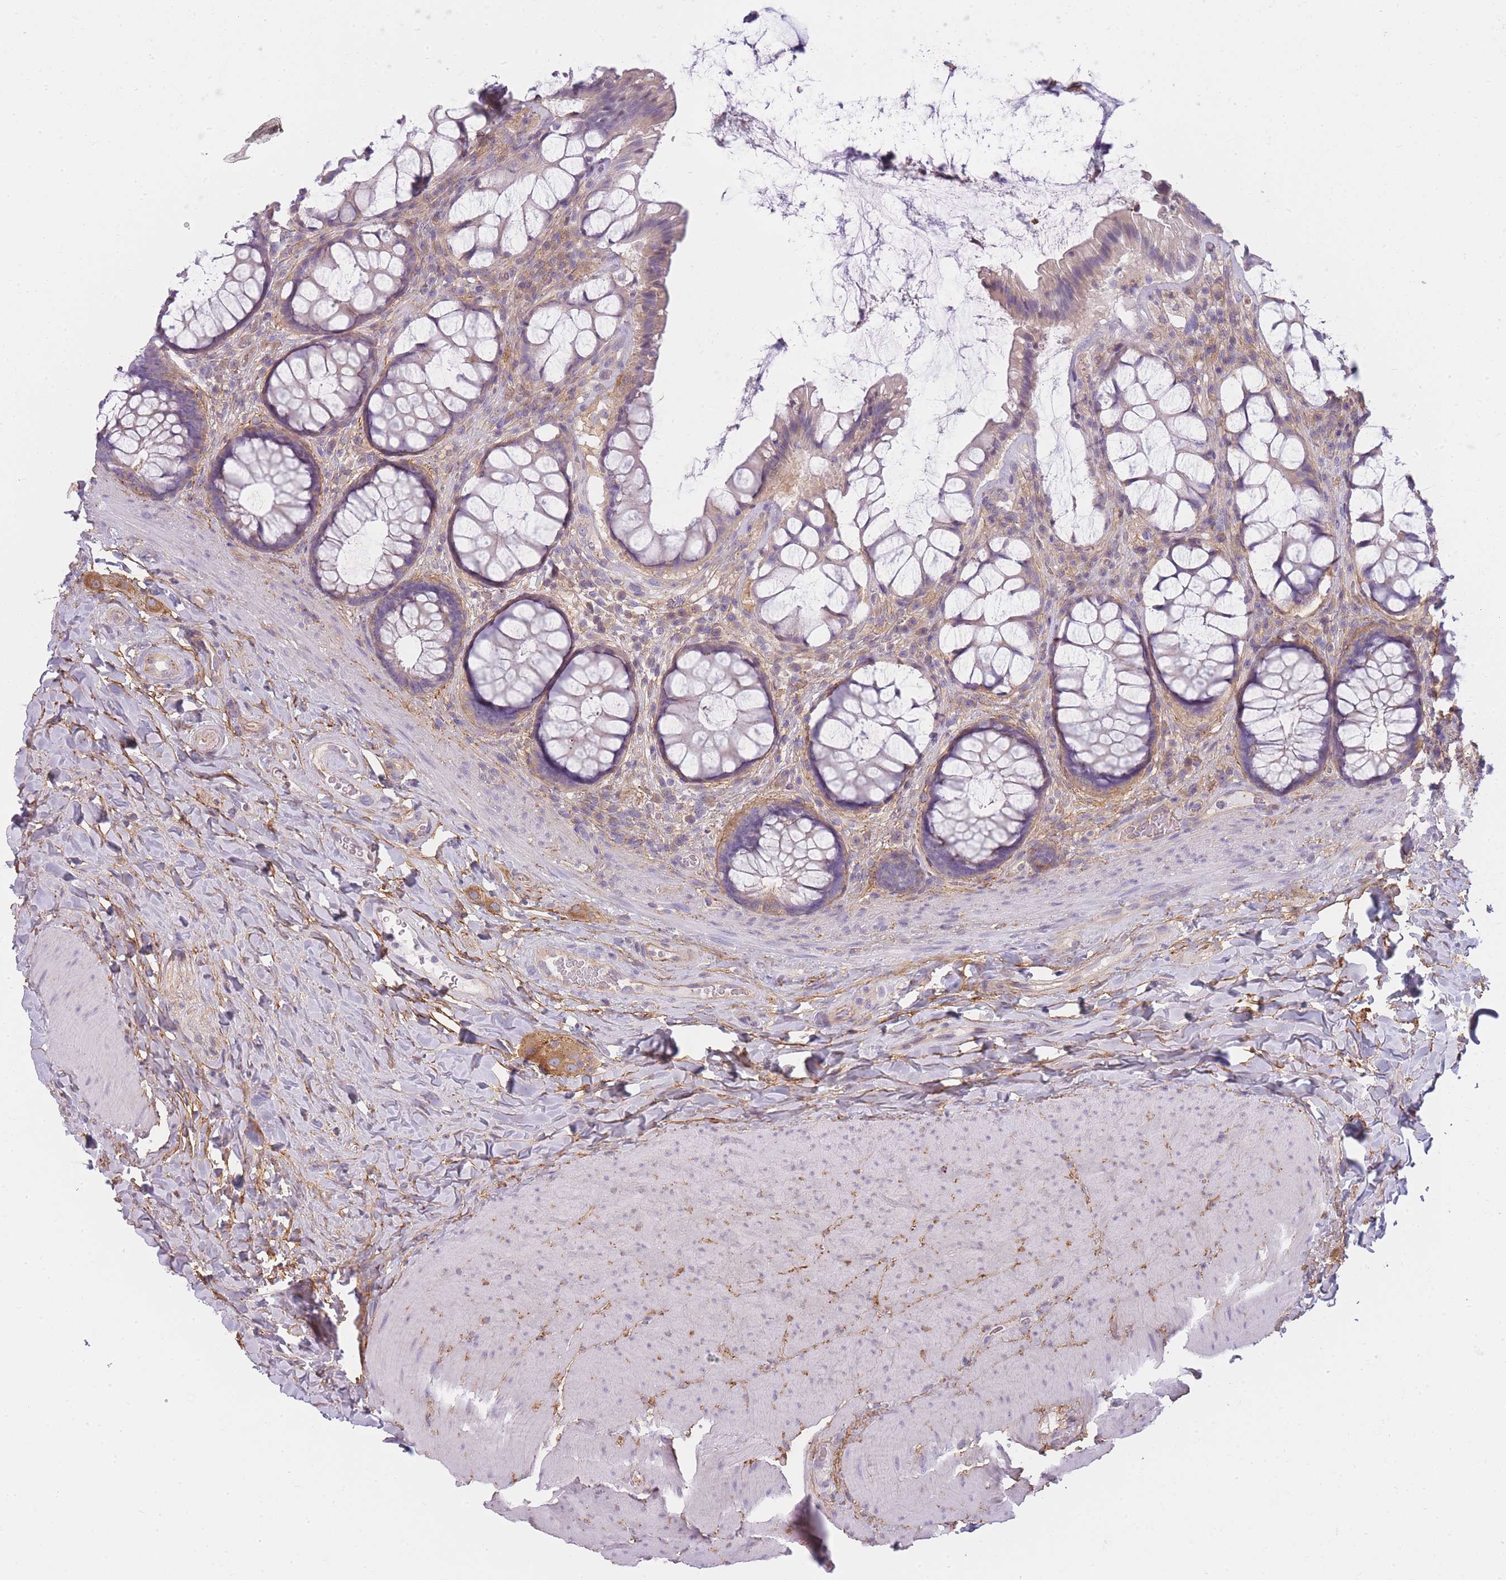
{"staining": {"intensity": "weak", "quantity": "25%-75%", "location": "cytoplasmic/membranous"}, "tissue": "rectum", "cell_type": "Glandular cells", "image_type": "normal", "snomed": [{"axis": "morphology", "description": "Normal tissue, NOS"}, {"axis": "topography", "description": "Rectum"}], "caption": "IHC micrograph of normal rectum: human rectum stained using immunohistochemistry exhibits low levels of weak protein expression localized specifically in the cytoplasmic/membranous of glandular cells, appearing as a cytoplasmic/membranous brown color.", "gene": "AP3M1", "patient": {"sex": "female", "age": 58}}